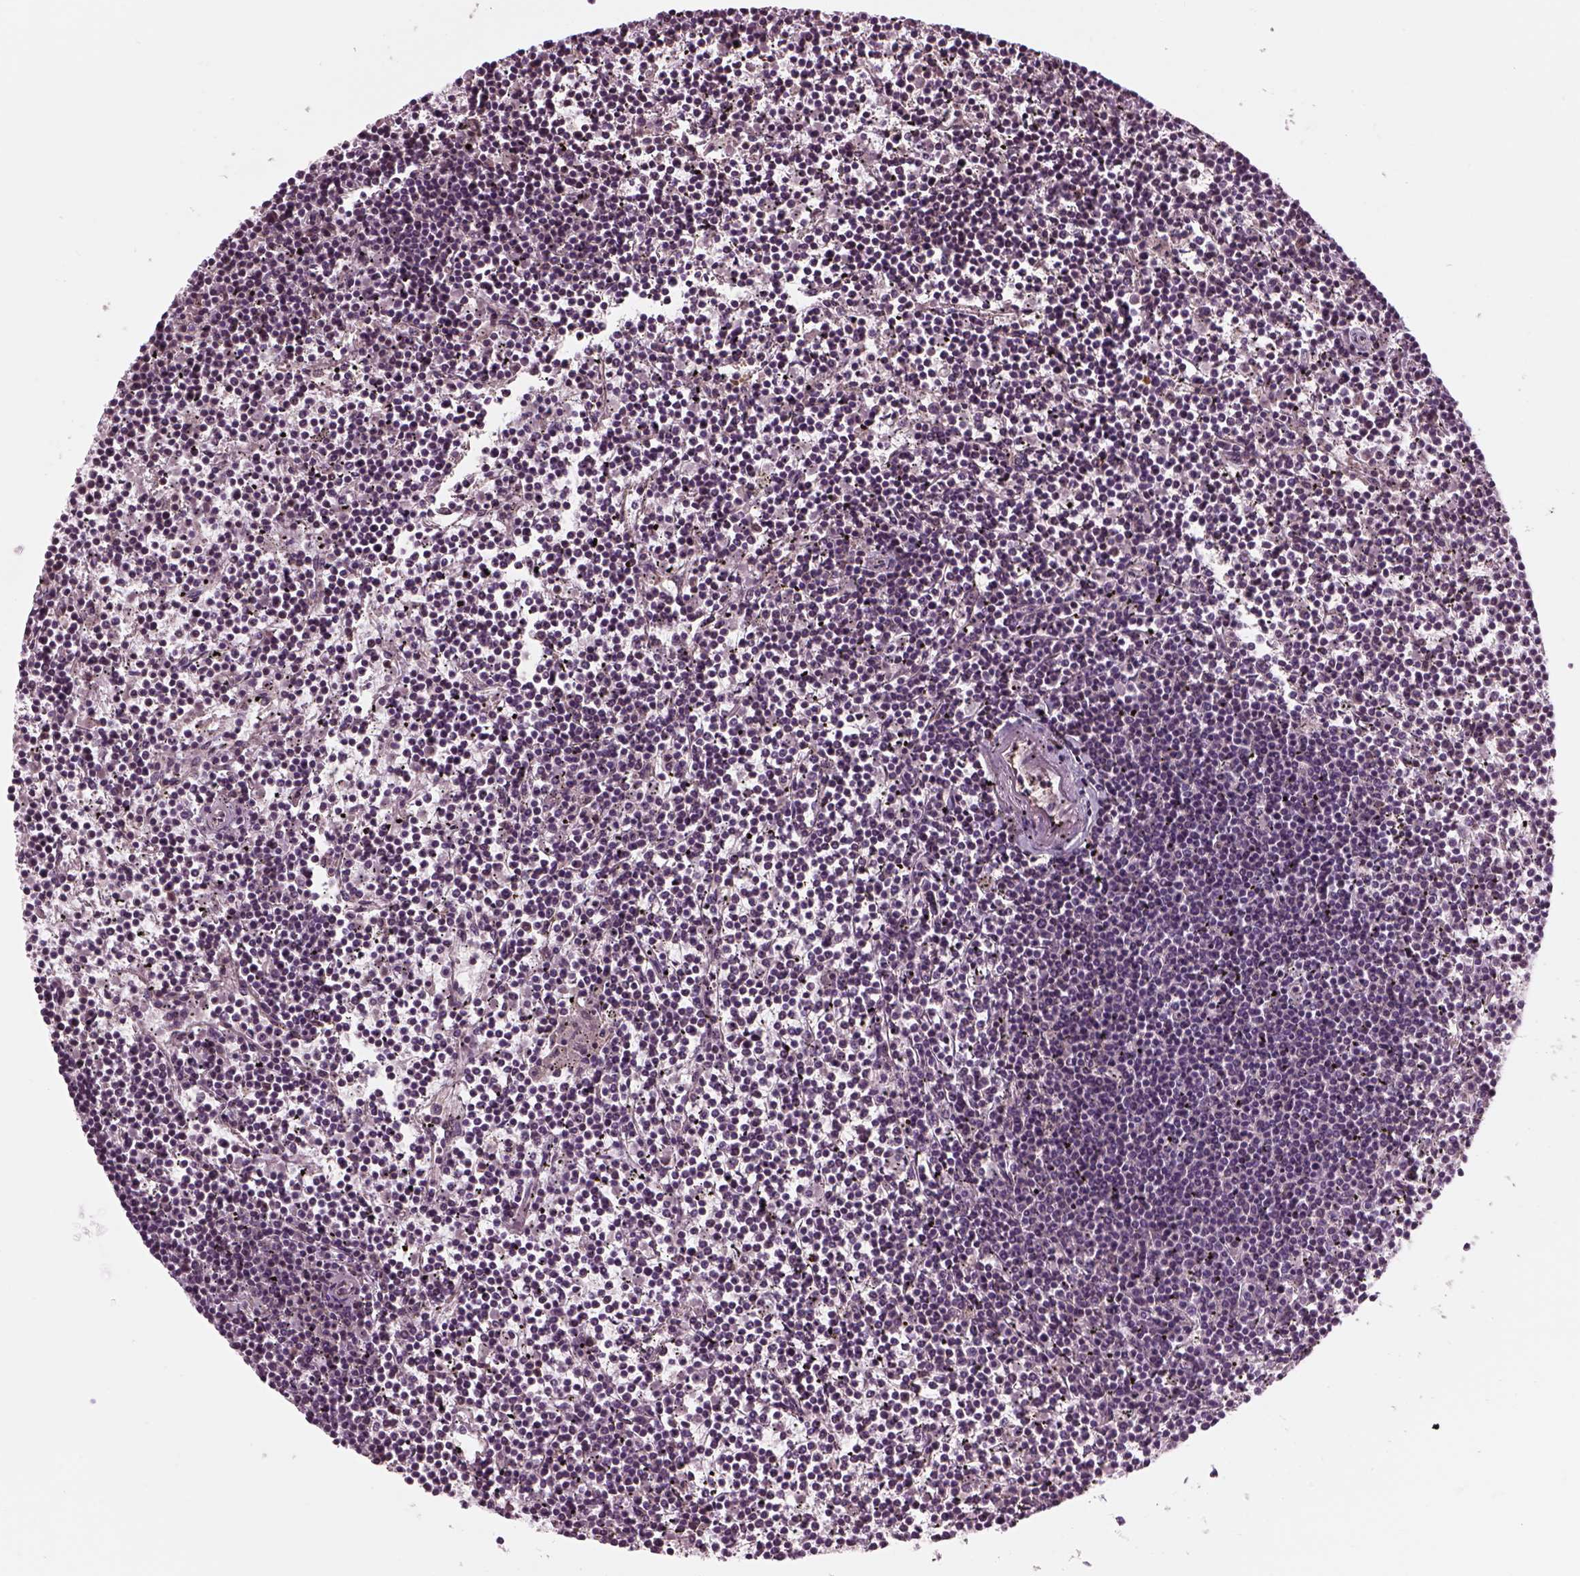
{"staining": {"intensity": "negative", "quantity": "none", "location": "none"}, "tissue": "lymphoma", "cell_type": "Tumor cells", "image_type": "cancer", "snomed": [{"axis": "morphology", "description": "Malignant lymphoma, non-Hodgkin's type, Low grade"}, {"axis": "topography", "description": "Spleen"}], "caption": "IHC of human lymphoma reveals no positivity in tumor cells. (DAB immunohistochemistry (IHC), high magnification).", "gene": "SLC2A3", "patient": {"sex": "female", "age": 19}}